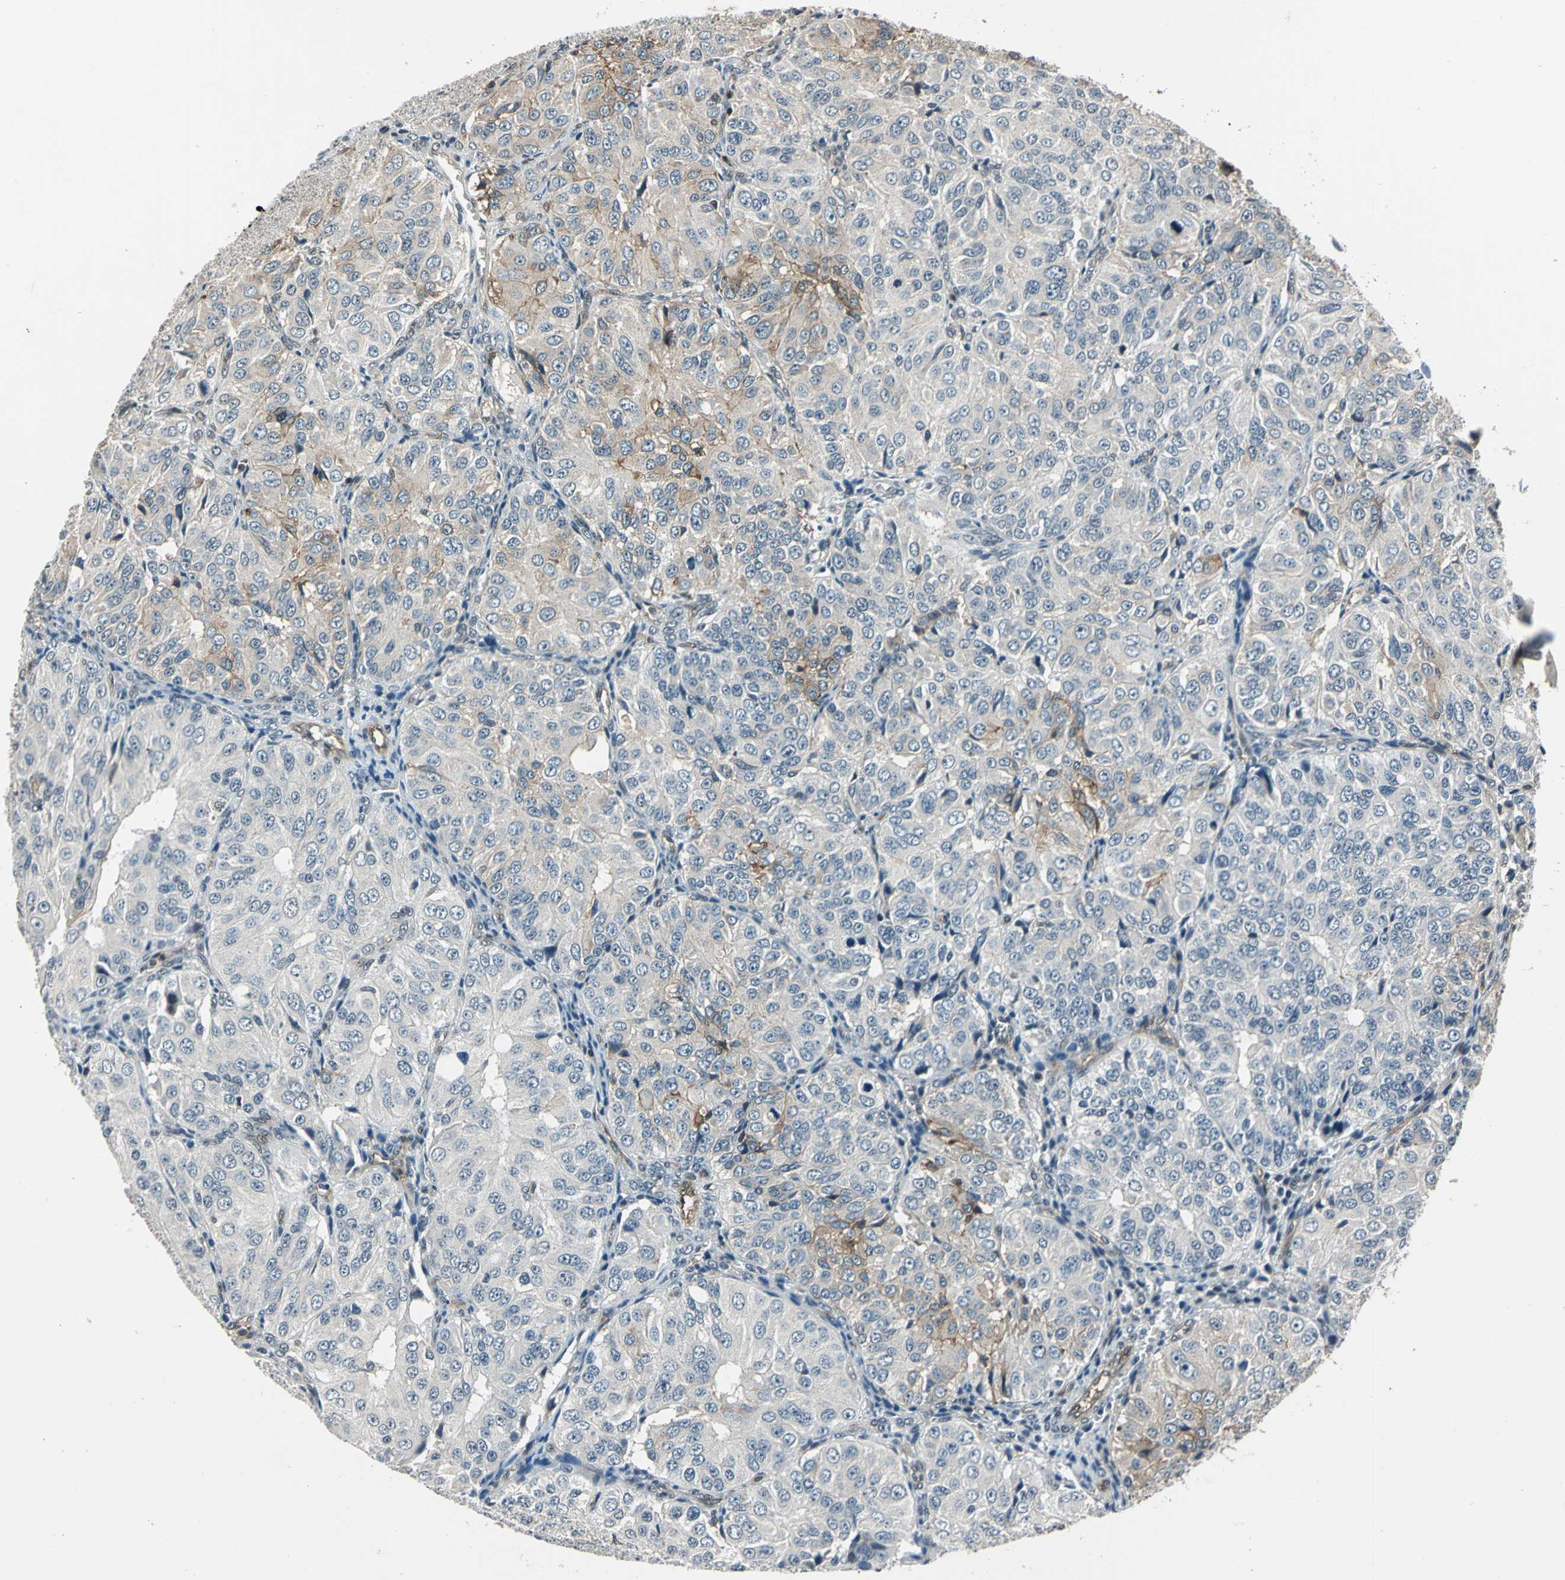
{"staining": {"intensity": "moderate", "quantity": "<25%", "location": "cytoplasmic/membranous"}, "tissue": "ovarian cancer", "cell_type": "Tumor cells", "image_type": "cancer", "snomed": [{"axis": "morphology", "description": "Carcinoma, endometroid"}, {"axis": "topography", "description": "Ovary"}], "caption": "Ovarian cancer stained with IHC demonstrates moderate cytoplasmic/membranous expression in approximately <25% of tumor cells.", "gene": "NR2C2", "patient": {"sex": "female", "age": 51}}